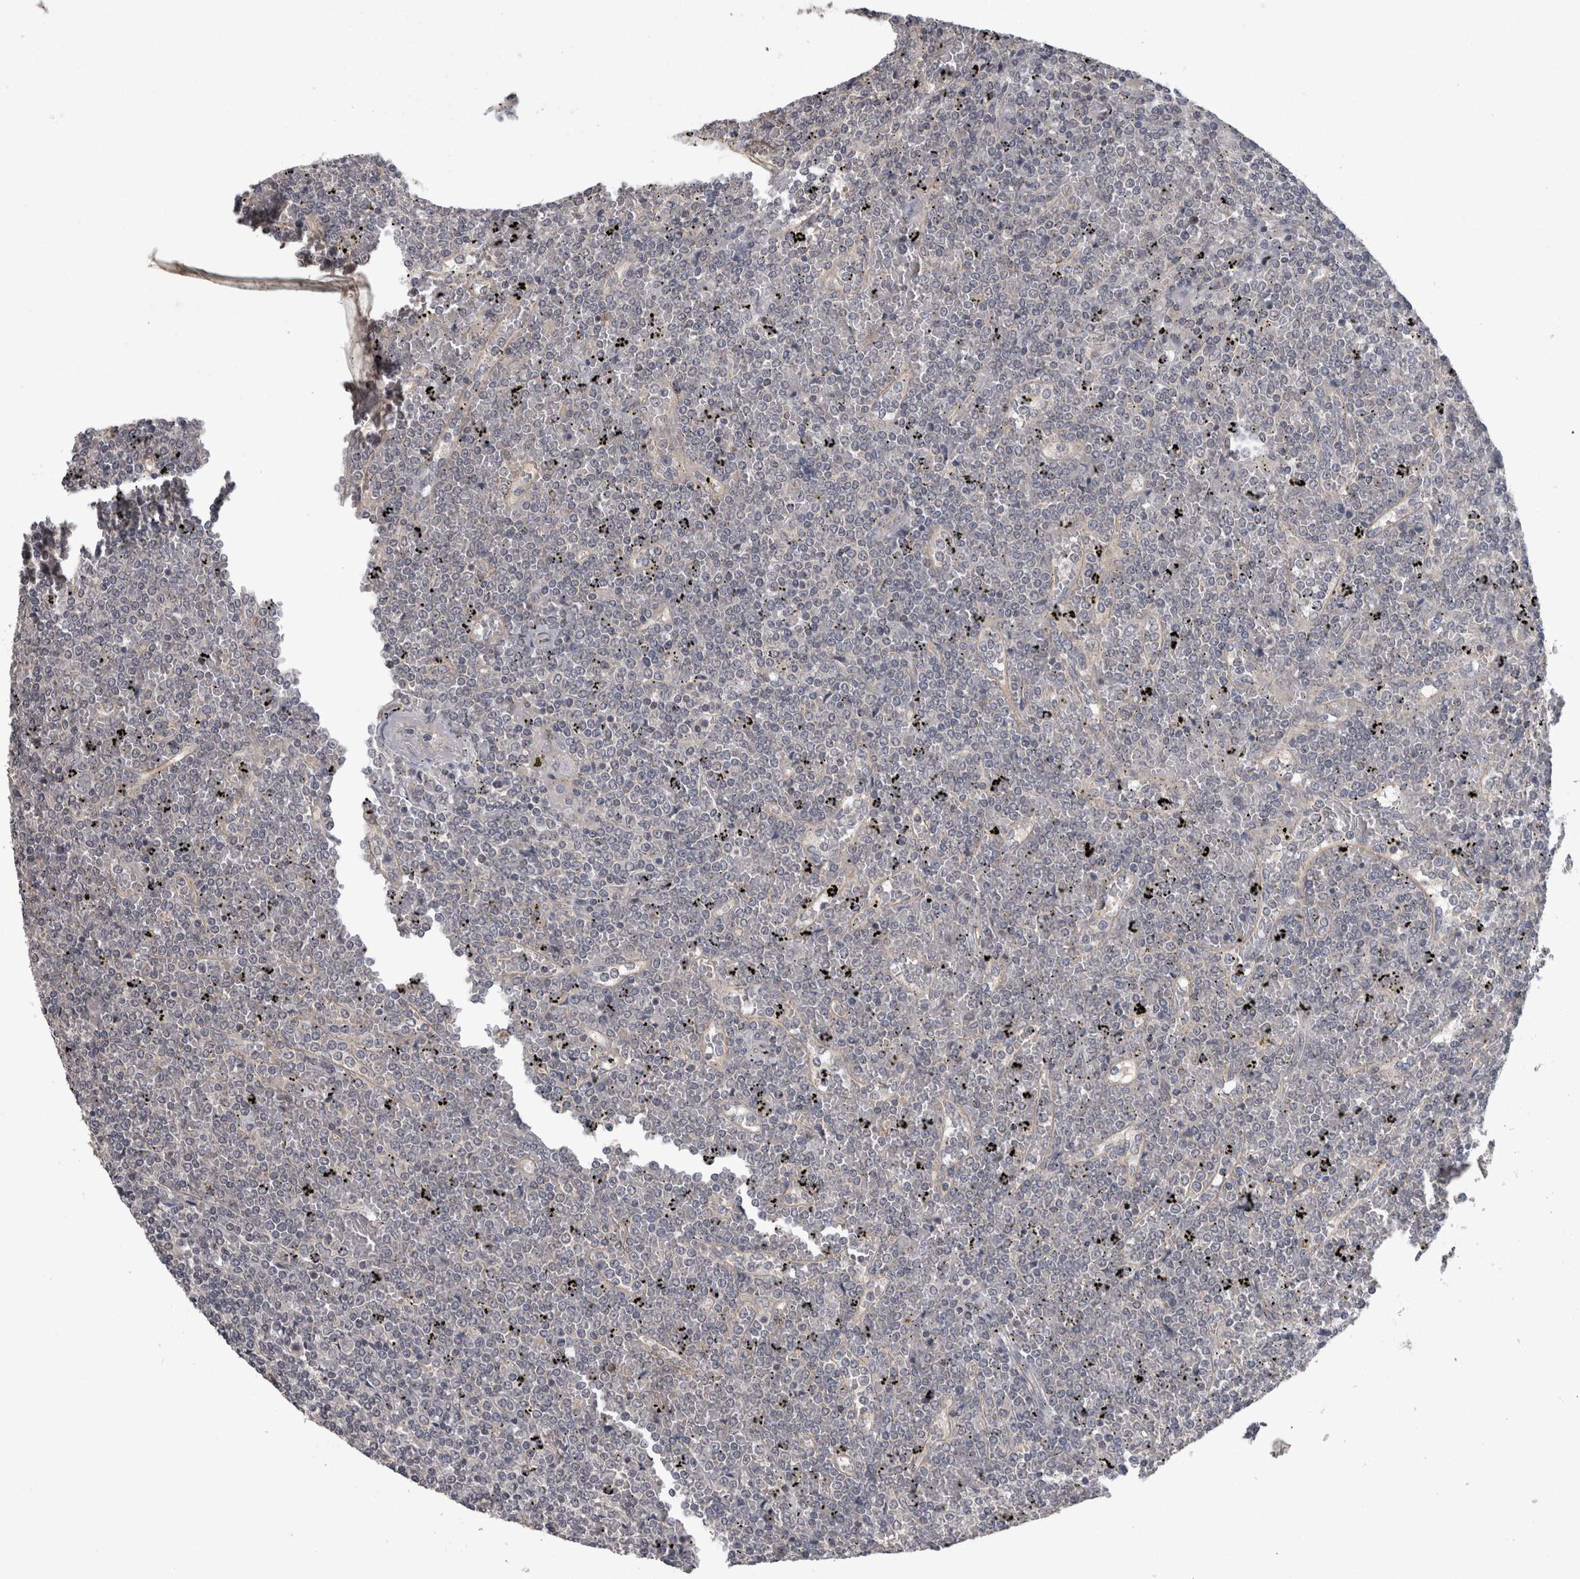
{"staining": {"intensity": "negative", "quantity": "none", "location": "none"}, "tissue": "lymphoma", "cell_type": "Tumor cells", "image_type": "cancer", "snomed": [{"axis": "morphology", "description": "Malignant lymphoma, non-Hodgkin's type, Low grade"}, {"axis": "topography", "description": "Spleen"}], "caption": "The photomicrograph displays no significant positivity in tumor cells of lymphoma.", "gene": "PON3", "patient": {"sex": "female", "age": 19}}